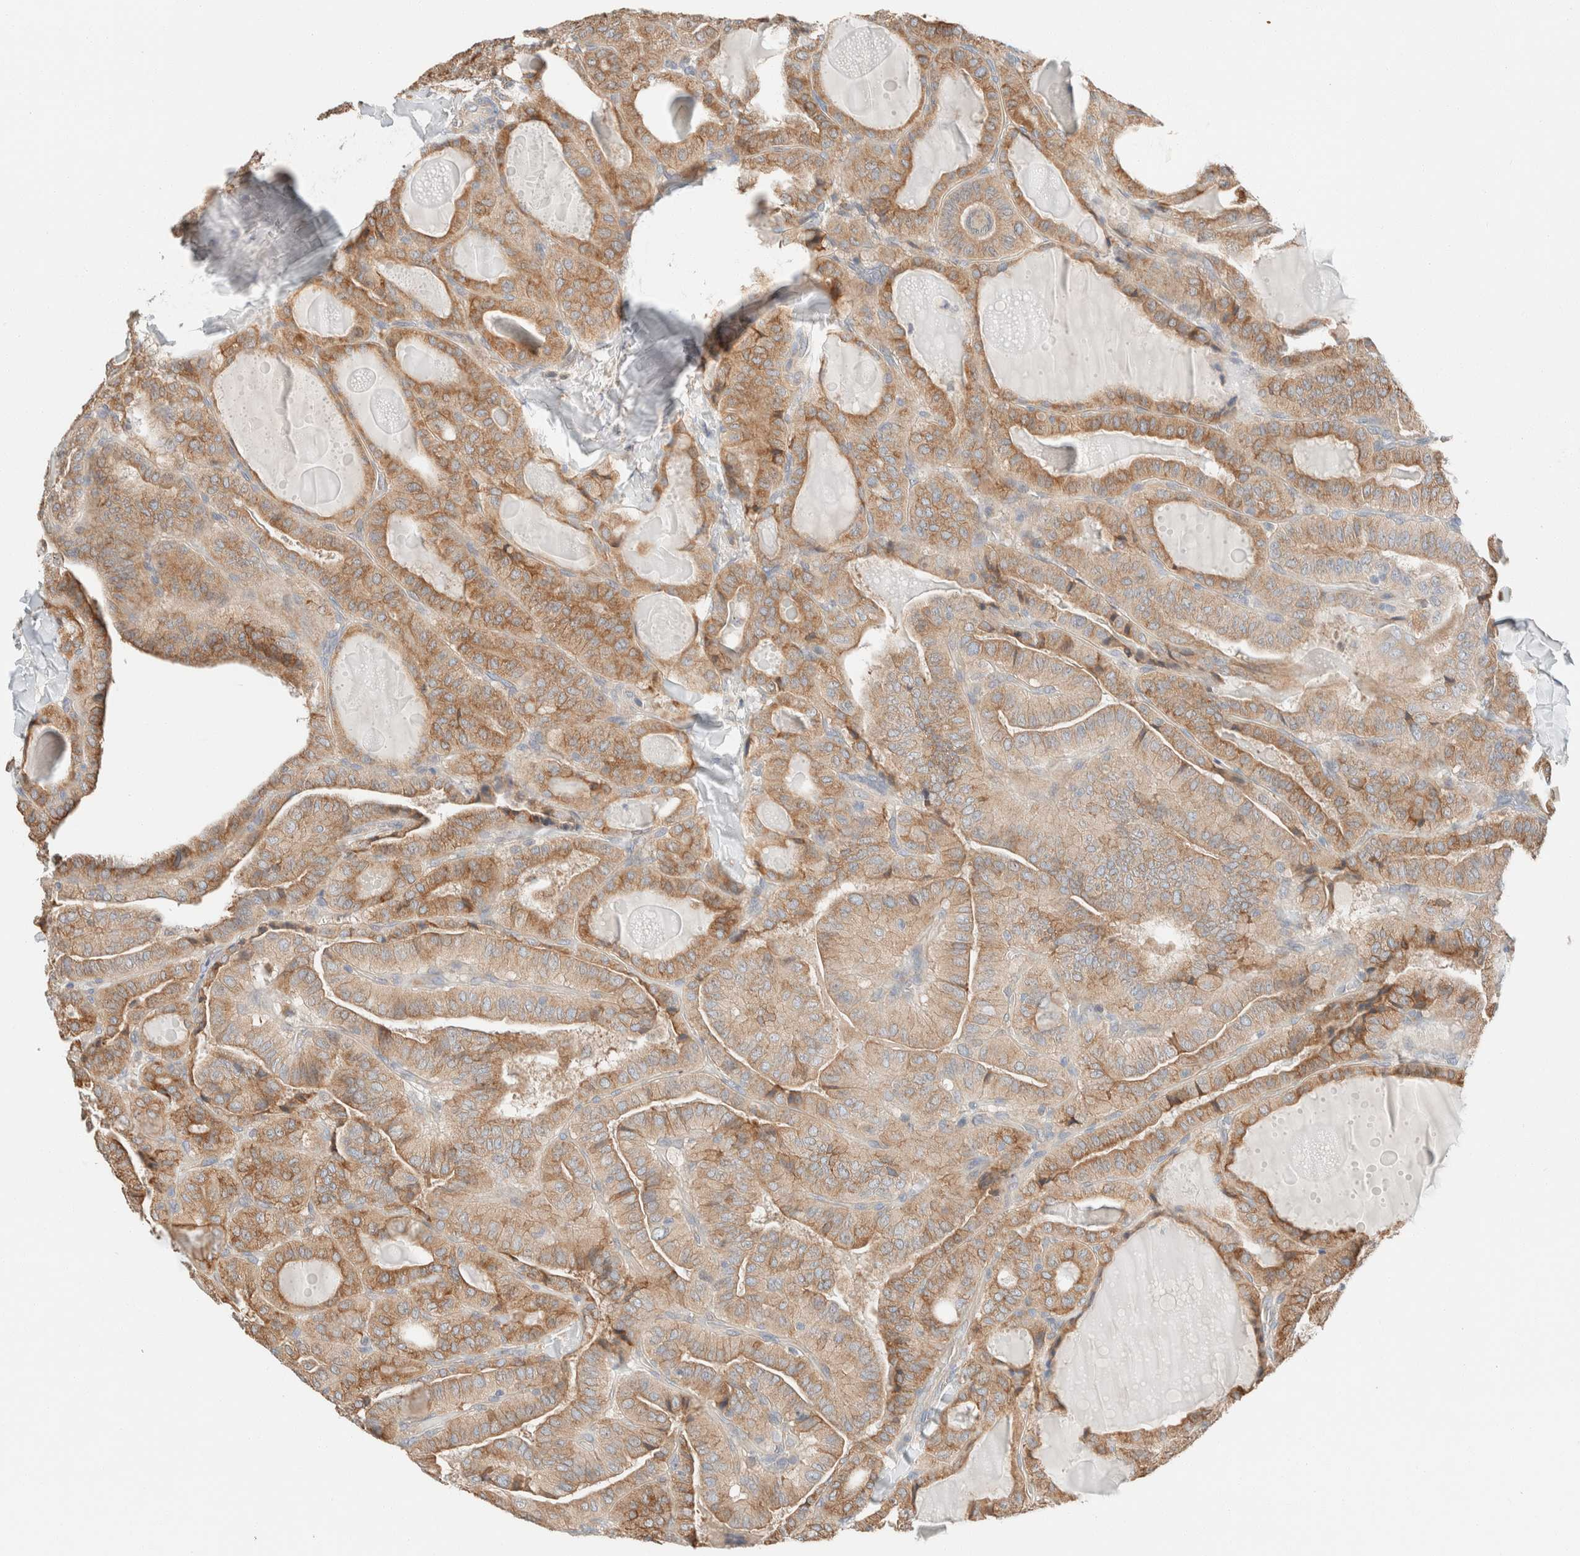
{"staining": {"intensity": "moderate", "quantity": ">75%", "location": "cytoplasmic/membranous"}, "tissue": "thyroid cancer", "cell_type": "Tumor cells", "image_type": "cancer", "snomed": [{"axis": "morphology", "description": "Papillary adenocarcinoma, NOS"}, {"axis": "topography", "description": "Thyroid gland"}], "caption": "Immunohistochemical staining of human thyroid papillary adenocarcinoma demonstrates medium levels of moderate cytoplasmic/membranous protein positivity in about >75% of tumor cells.", "gene": "PCM1", "patient": {"sex": "male", "age": 77}}